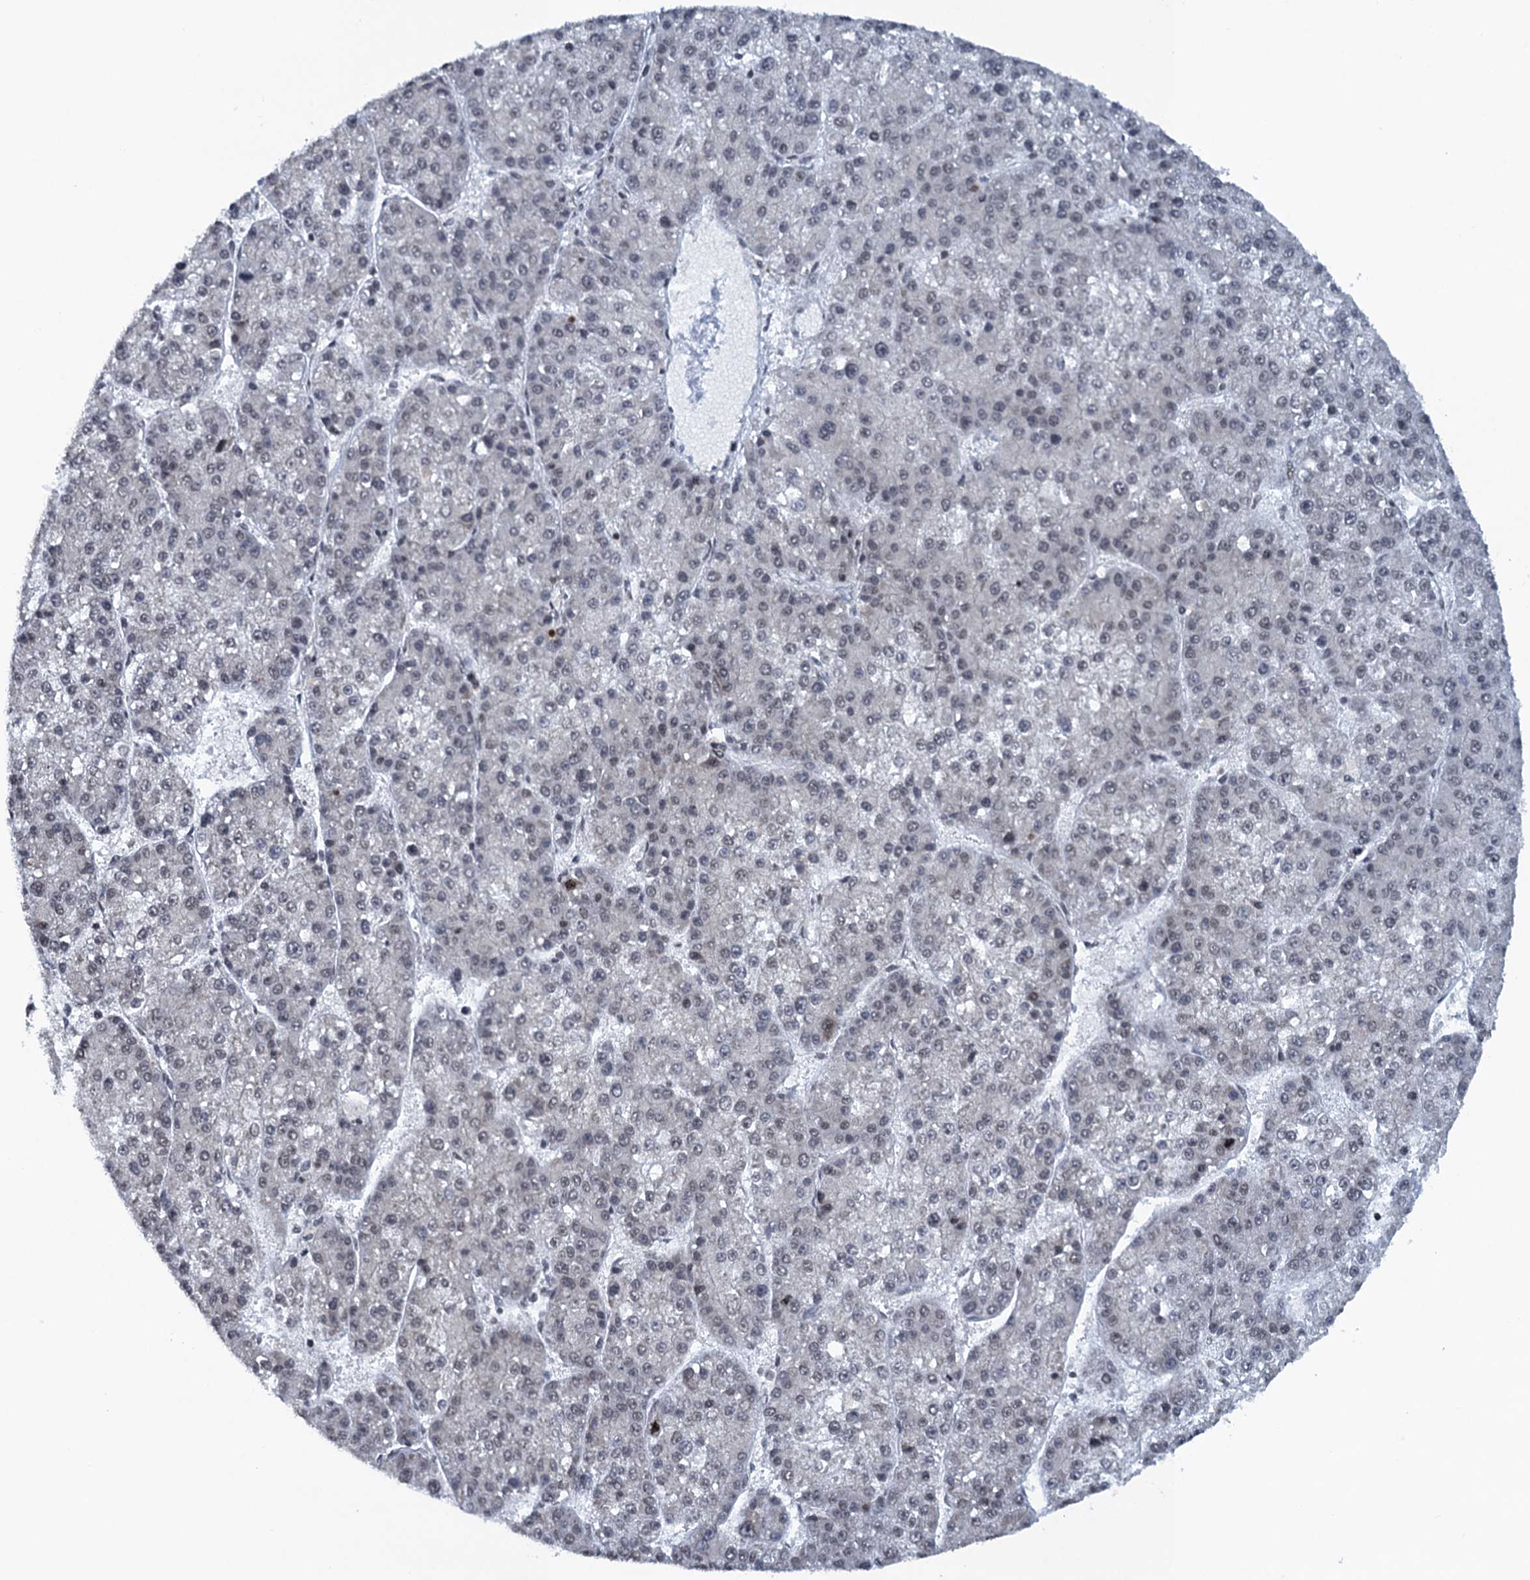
{"staining": {"intensity": "negative", "quantity": "none", "location": "none"}, "tissue": "liver cancer", "cell_type": "Tumor cells", "image_type": "cancer", "snomed": [{"axis": "morphology", "description": "Carcinoma, Hepatocellular, NOS"}, {"axis": "topography", "description": "Liver"}], "caption": "Tumor cells are negative for brown protein staining in liver hepatocellular carcinoma.", "gene": "FYB1", "patient": {"sex": "female", "age": 73}}